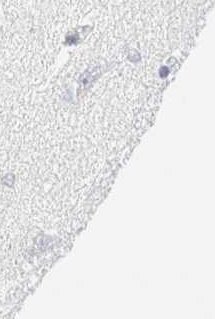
{"staining": {"intensity": "negative", "quantity": "none", "location": "none"}, "tissue": "hippocampus", "cell_type": "Glial cells", "image_type": "normal", "snomed": [{"axis": "morphology", "description": "Normal tissue, NOS"}, {"axis": "topography", "description": "Hippocampus"}], "caption": "This is an IHC image of unremarkable human hippocampus. There is no positivity in glial cells.", "gene": "DPYS", "patient": {"sex": "male", "age": 45}}